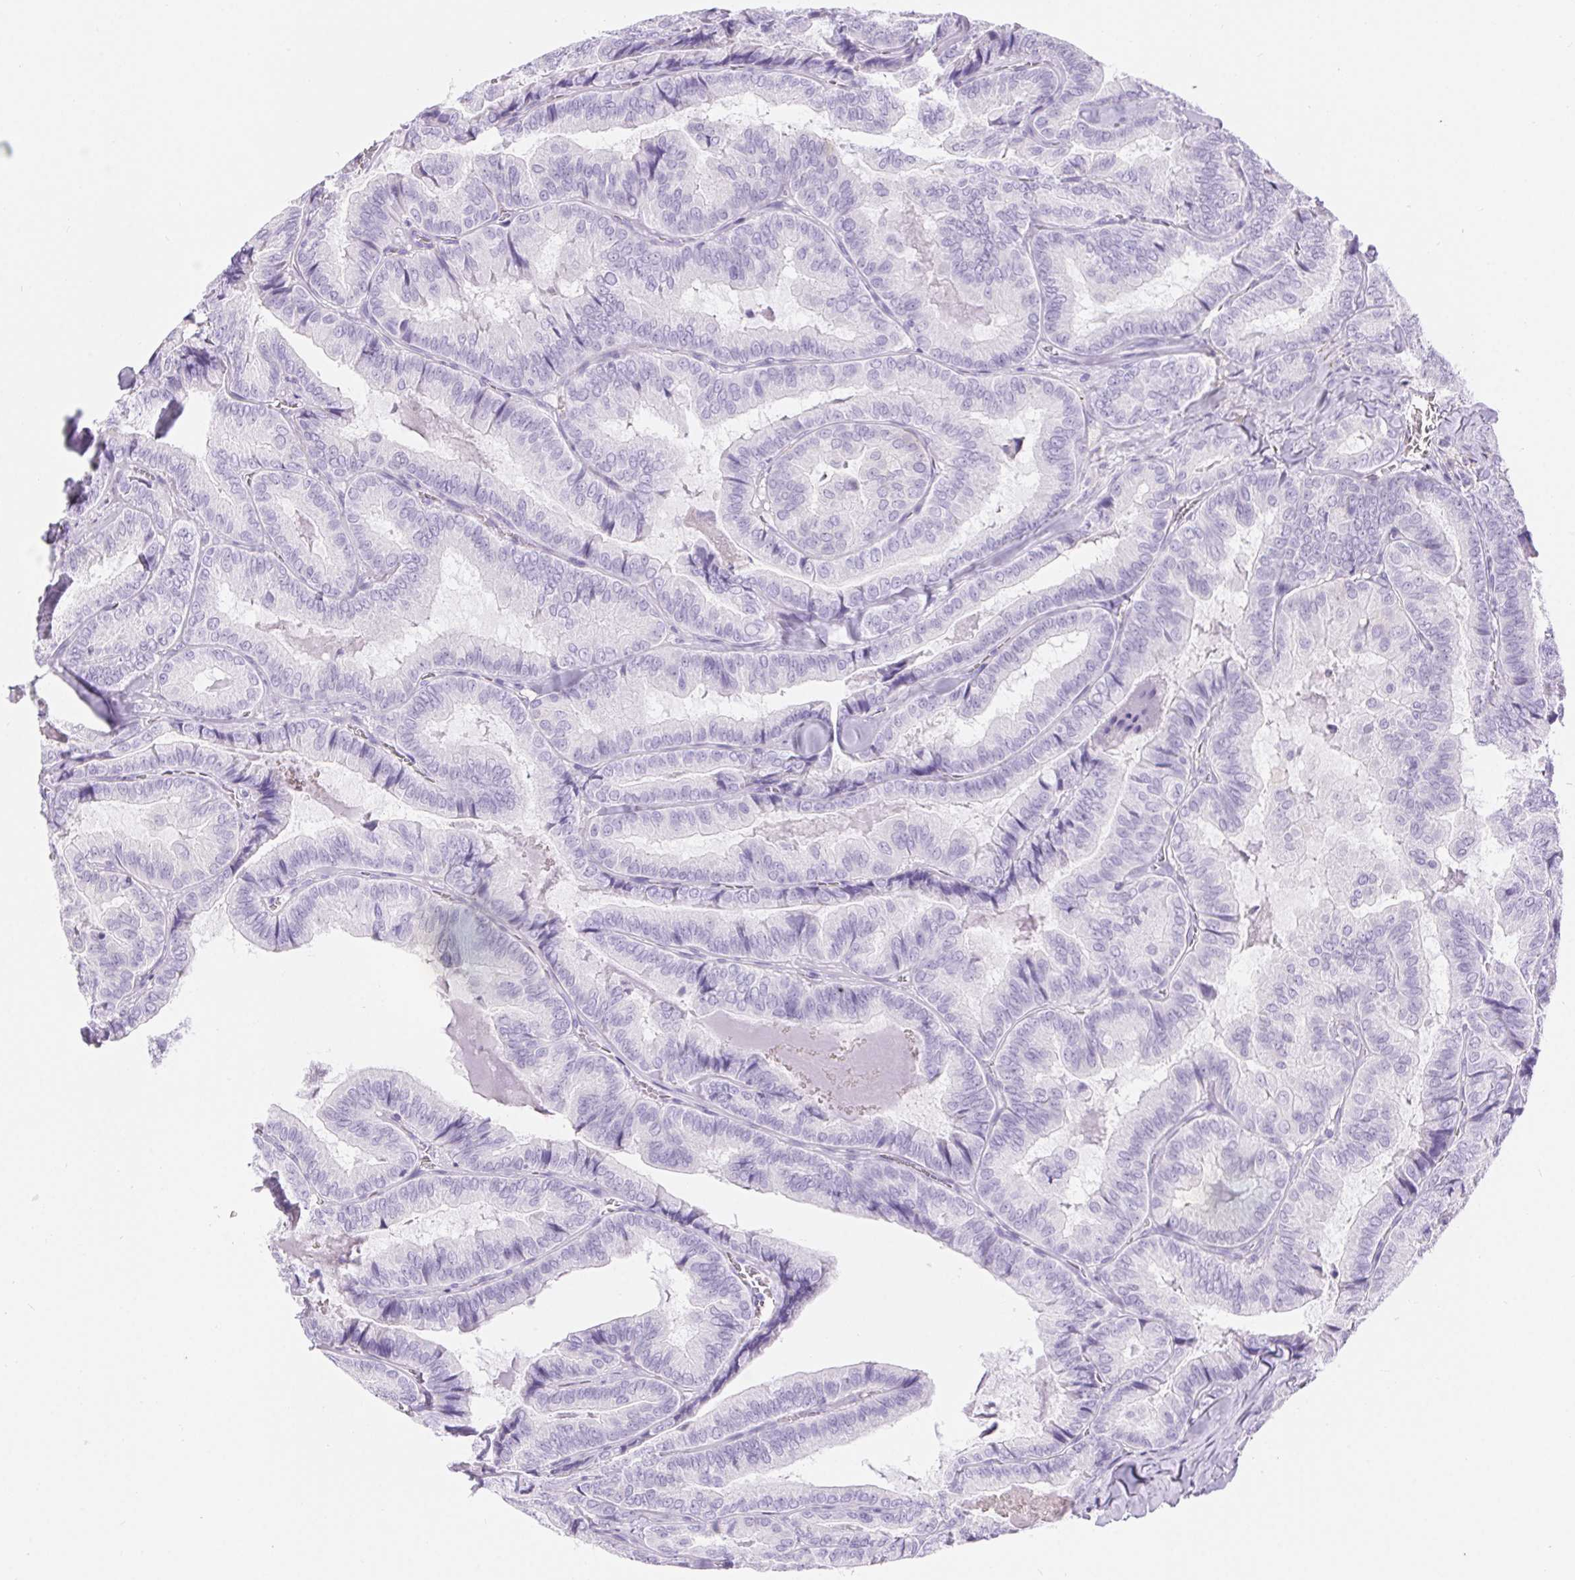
{"staining": {"intensity": "negative", "quantity": "none", "location": "none"}, "tissue": "thyroid cancer", "cell_type": "Tumor cells", "image_type": "cancer", "snomed": [{"axis": "morphology", "description": "Papillary adenocarcinoma, NOS"}, {"axis": "topography", "description": "Thyroid gland"}], "caption": "Image shows no protein staining in tumor cells of papillary adenocarcinoma (thyroid) tissue.", "gene": "CLDN16", "patient": {"sex": "female", "age": 75}}